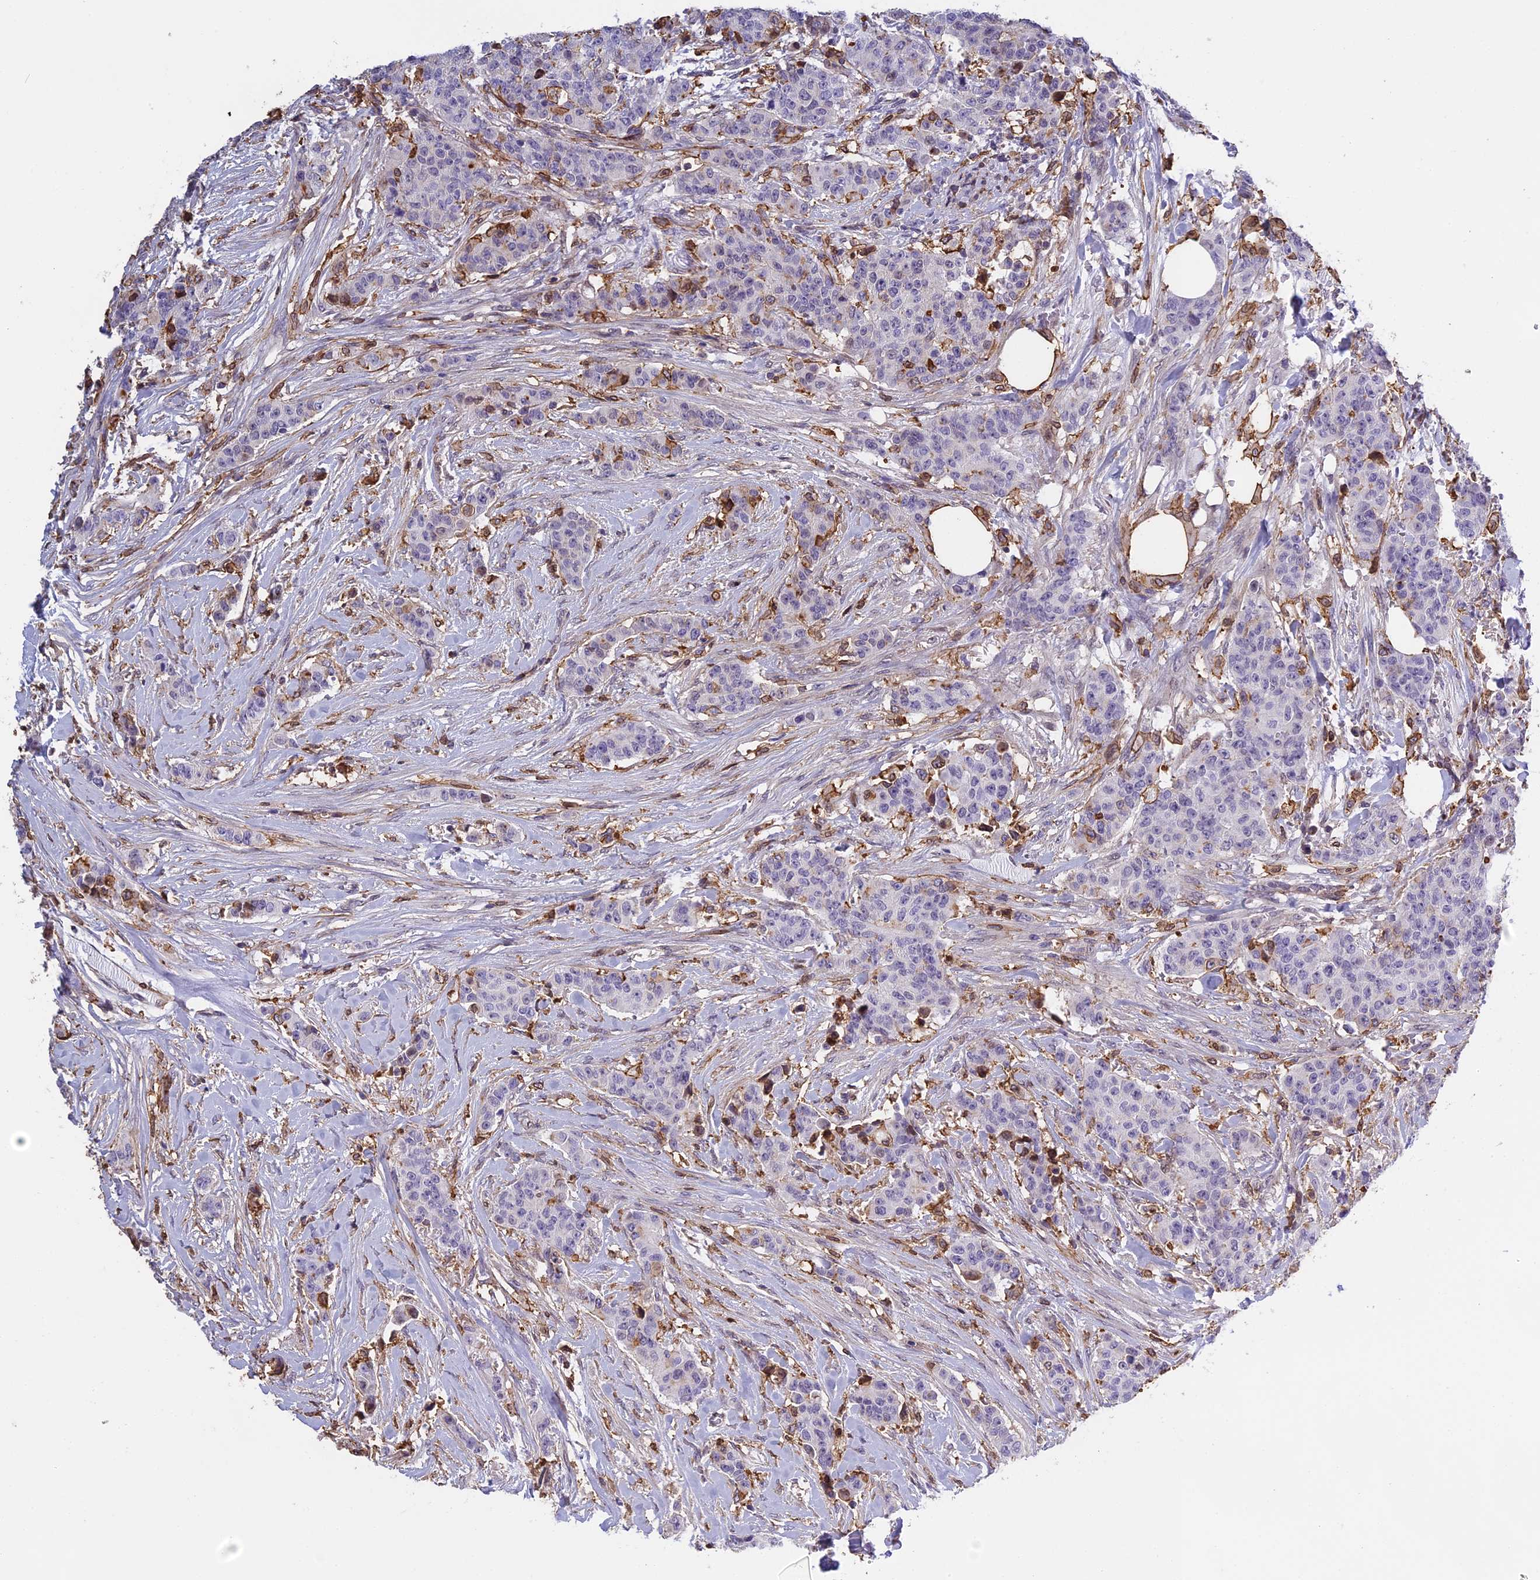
{"staining": {"intensity": "negative", "quantity": "none", "location": "none"}, "tissue": "breast cancer", "cell_type": "Tumor cells", "image_type": "cancer", "snomed": [{"axis": "morphology", "description": "Duct carcinoma"}, {"axis": "topography", "description": "Breast"}], "caption": "A high-resolution histopathology image shows immunohistochemistry (IHC) staining of intraductal carcinoma (breast), which reveals no significant positivity in tumor cells.", "gene": "TMEM255B", "patient": {"sex": "female", "age": 40}}